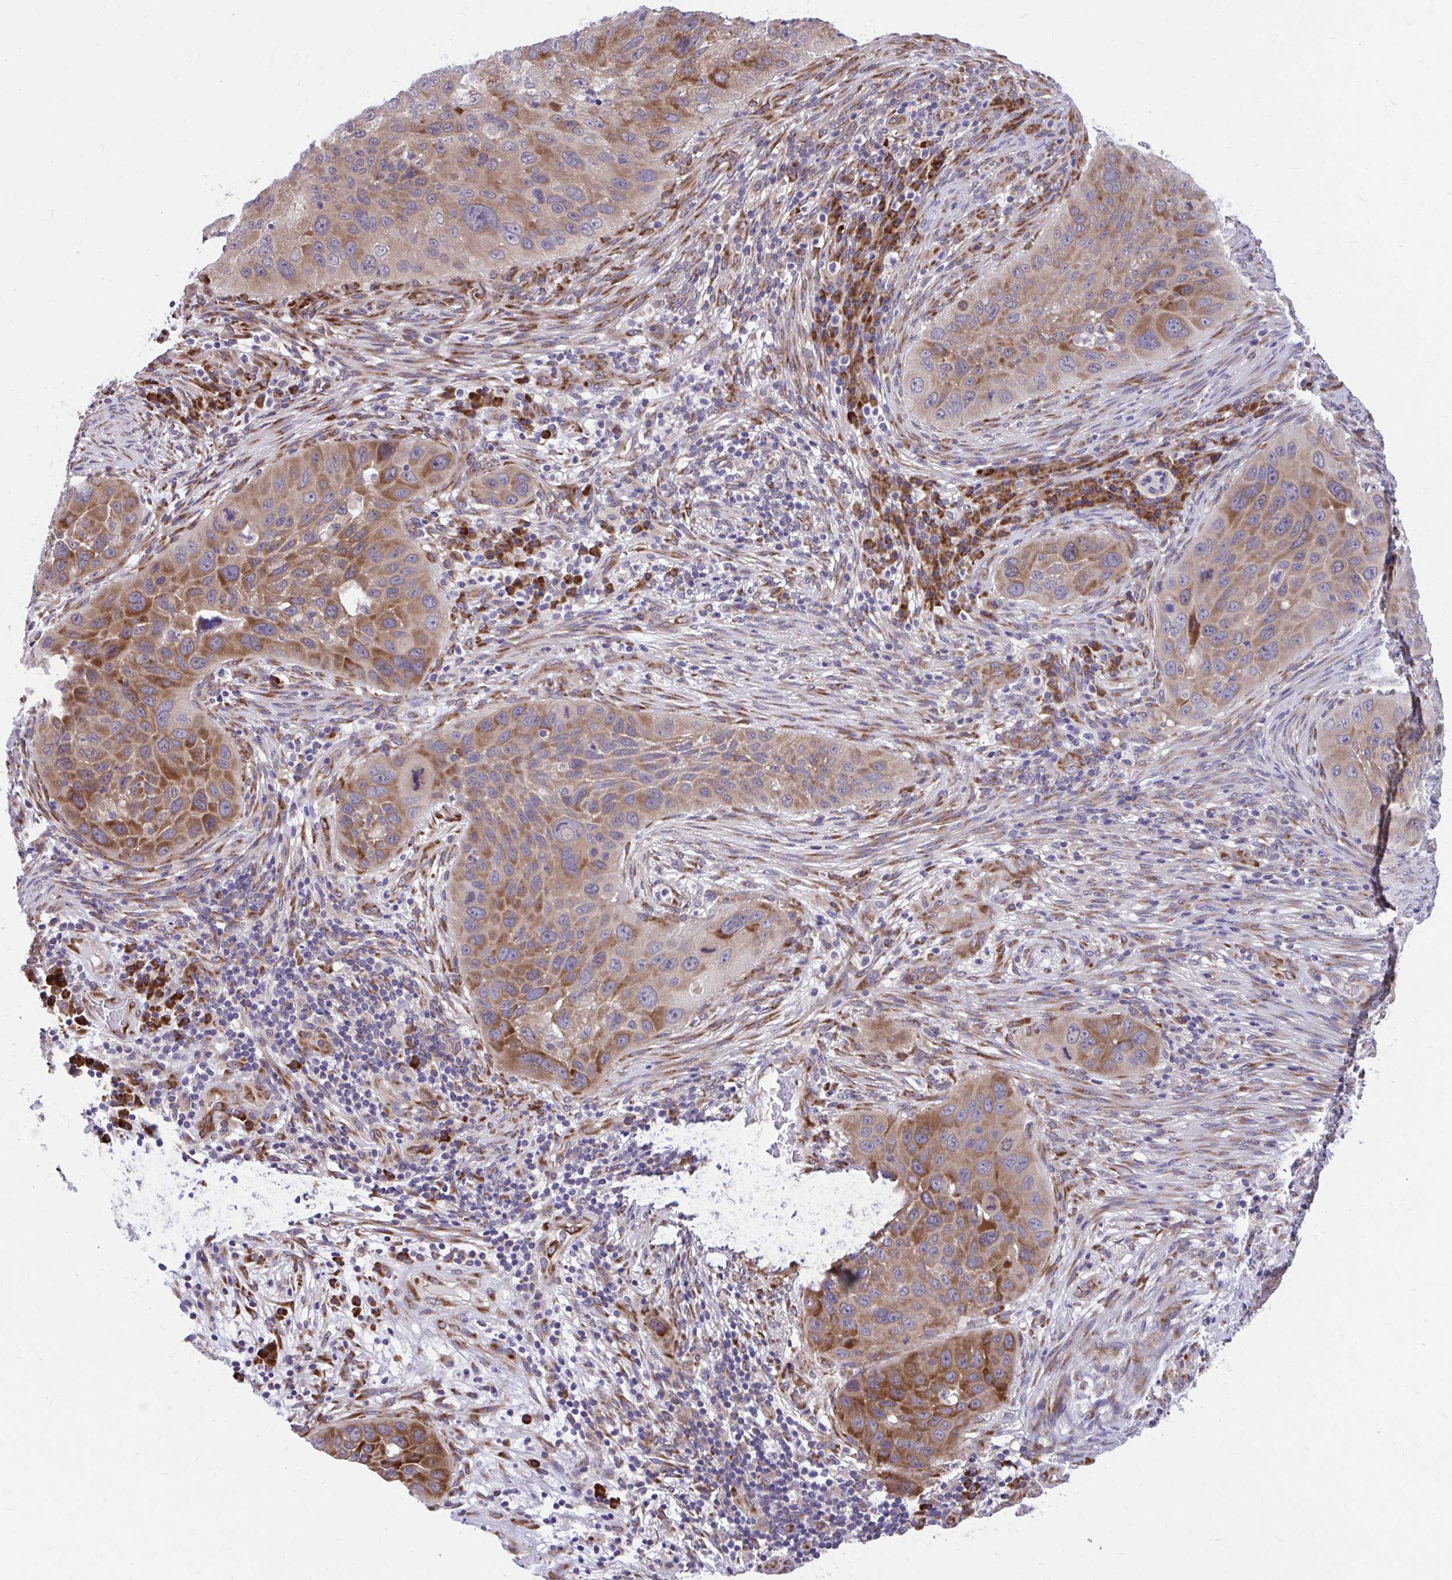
{"staining": {"intensity": "moderate", "quantity": "25%-75%", "location": "cytoplasmic/membranous"}, "tissue": "lung cancer", "cell_type": "Tumor cells", "image_type": "cancer", "snomed": [{"axis": "morphology", "description": "Squamous cell carcinoma, NOS"}, {"axis": "topography", "description": "Lung"}], "caption": "High-power microscopy captured an IHC image of lung squamous cell carcinoma, revealing moderate cytoplasmic/membranous staining in approximately 25%-75% of tumor cells.", "gene": "SELENON", "patient": {"sex": "male", "age": 63}}